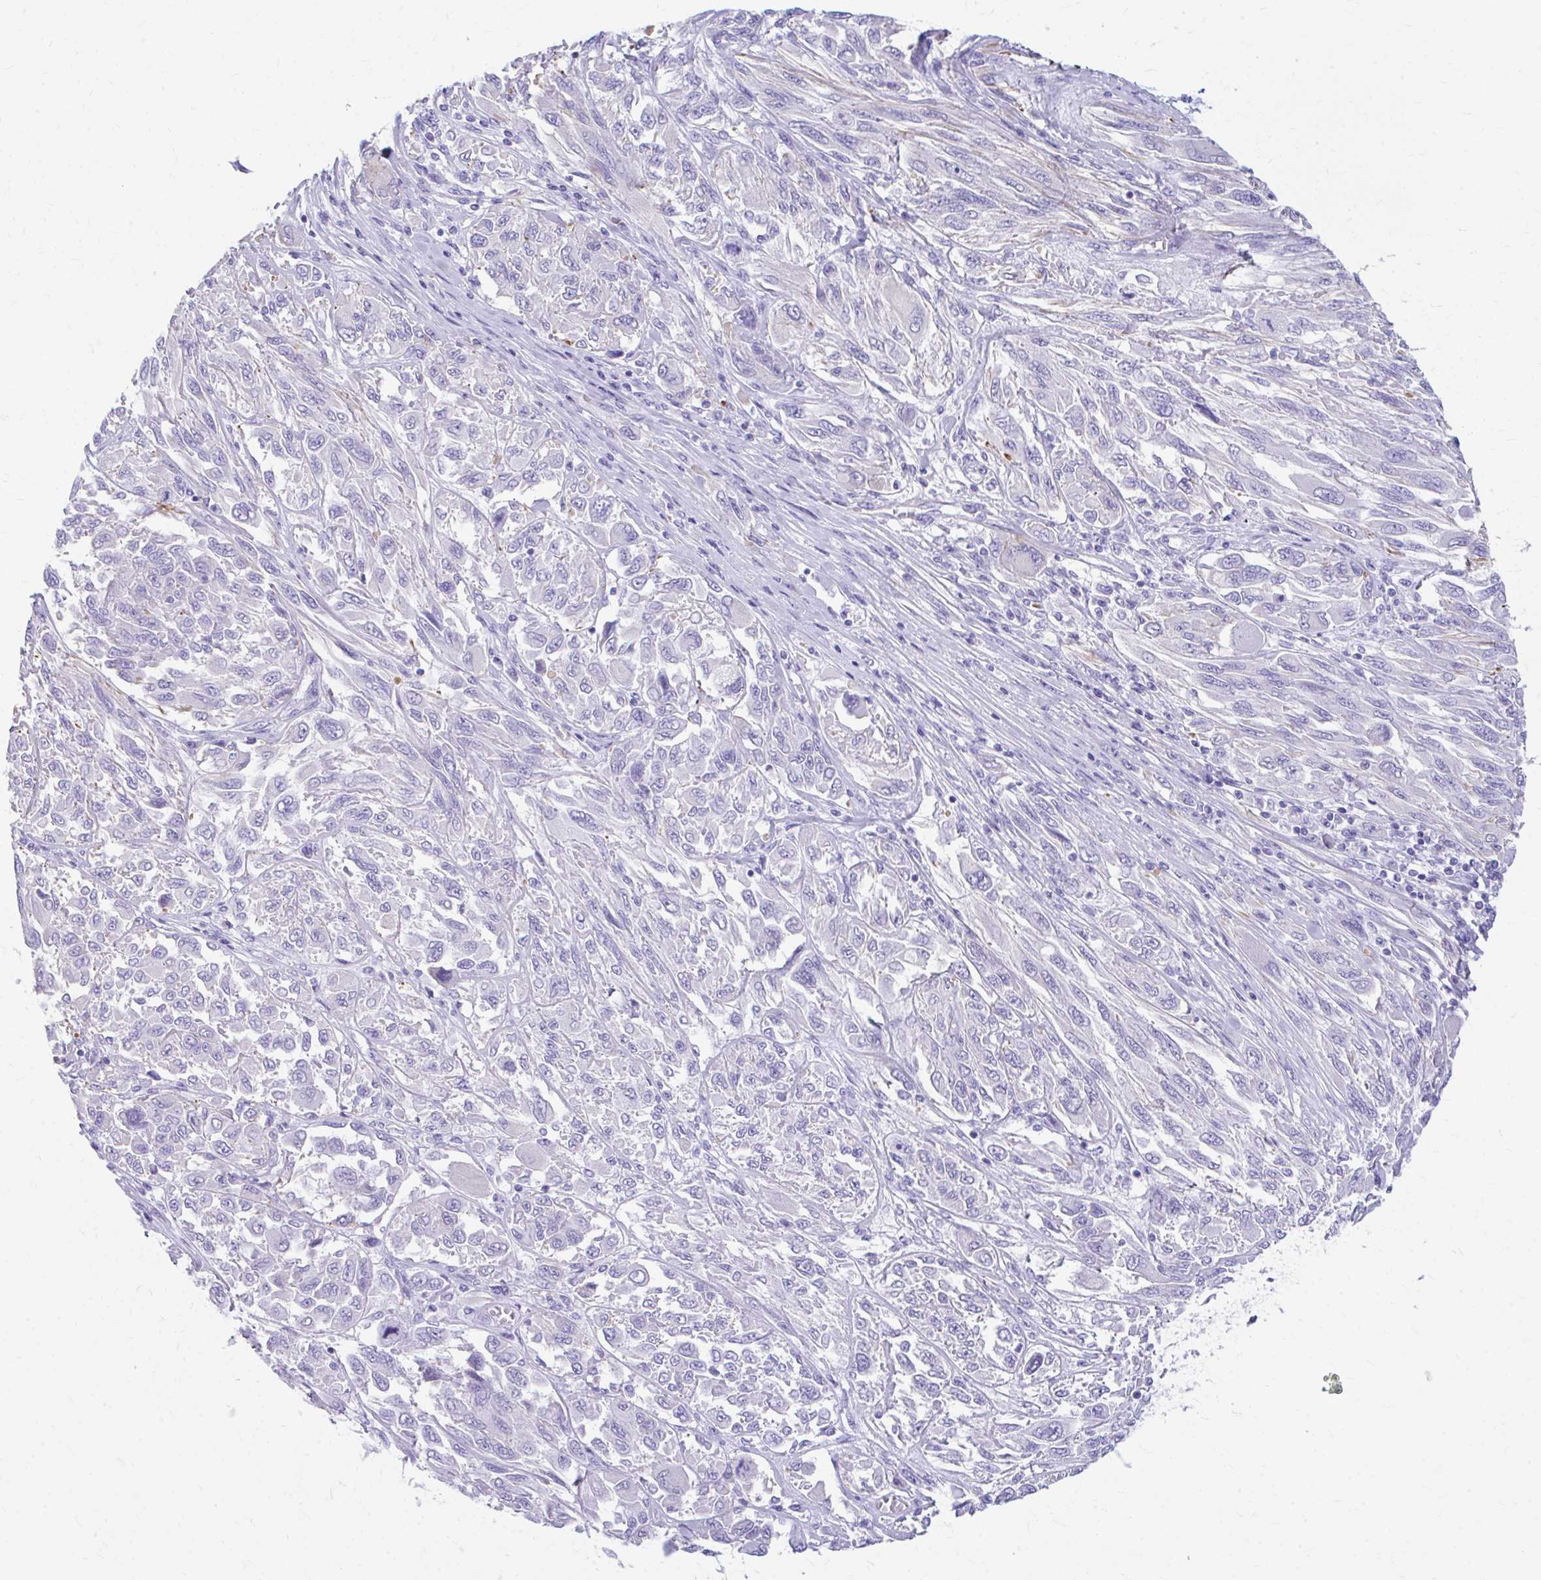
{"staining": {"intensity": "negative", "quantity": "none", "location": "none"}, "tissue": "melanoma", "cell_type": "Tumor cells", "image_type": "cancer", "snomed": [{"axis": "morphology", "description": "Malignant melanoma, NOS"}, {"axis": "topography", "description": "Skin"}], "caption": "Histopathology image shows no protein expression in tumor cells of melanoma tissue. (IHC, brightfield microscopy, high magnification).", "gene": "KRIT1", "patient": {"sex": "female", "age": 91}}